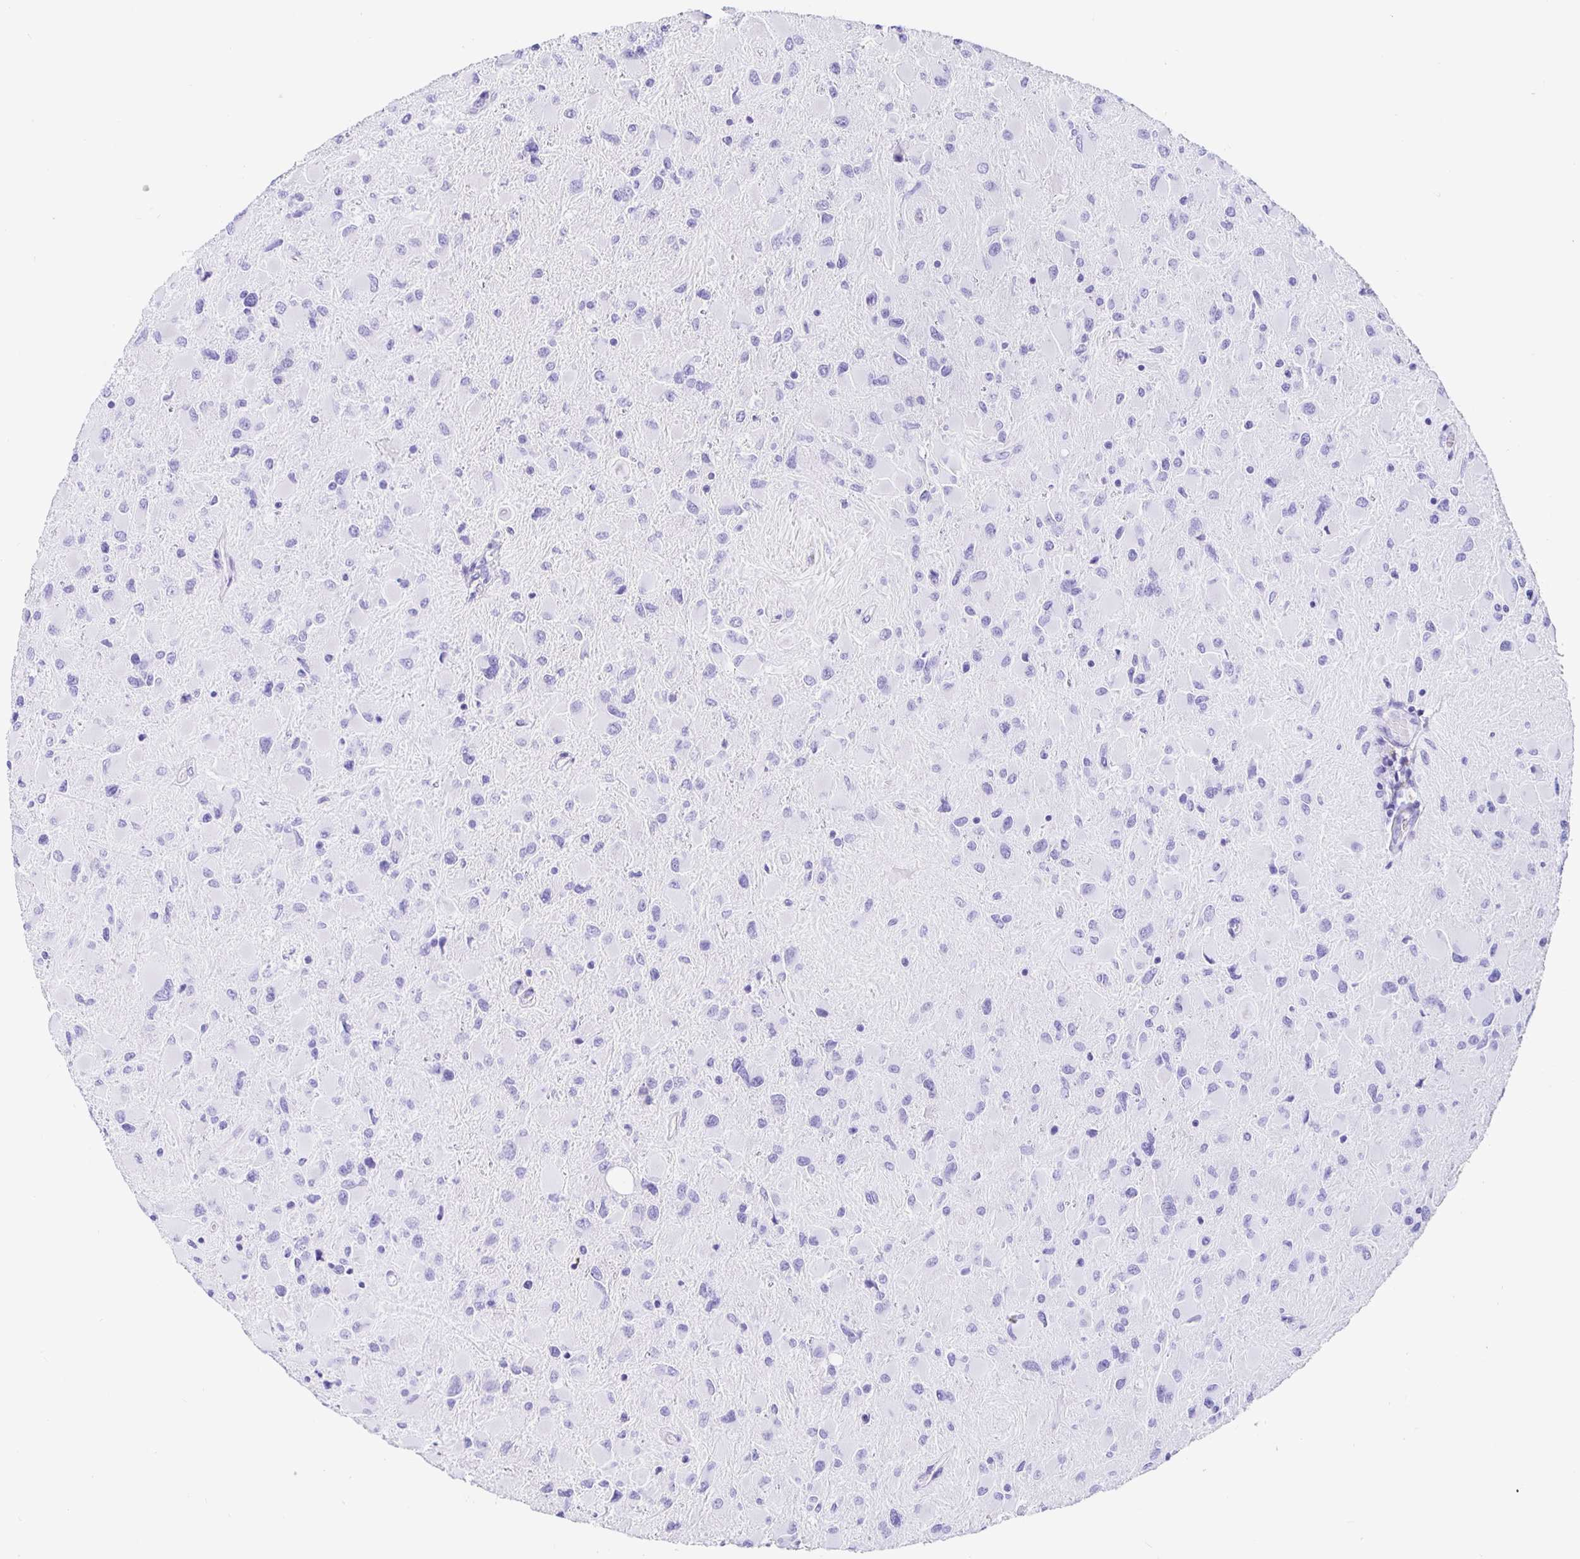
{"staining": {"intensity": "negative", "quantity": "none", "location": "none"}, "tissue": "glioma", "cell_type": "Tumor cells", "image_type": "cancer", "snomed": [{"axis": "morphology", "description": "Glioma, malignant, High grade"}, {"axis": "topography", "description": "Cerebral cortex"}], "caption": "The photomicrograph displays no significant positivity in tumor cells of malignant glioma (high-grade).", "gene": "PRAMEF19", "patient": {"sex": "female", "age": 36}}